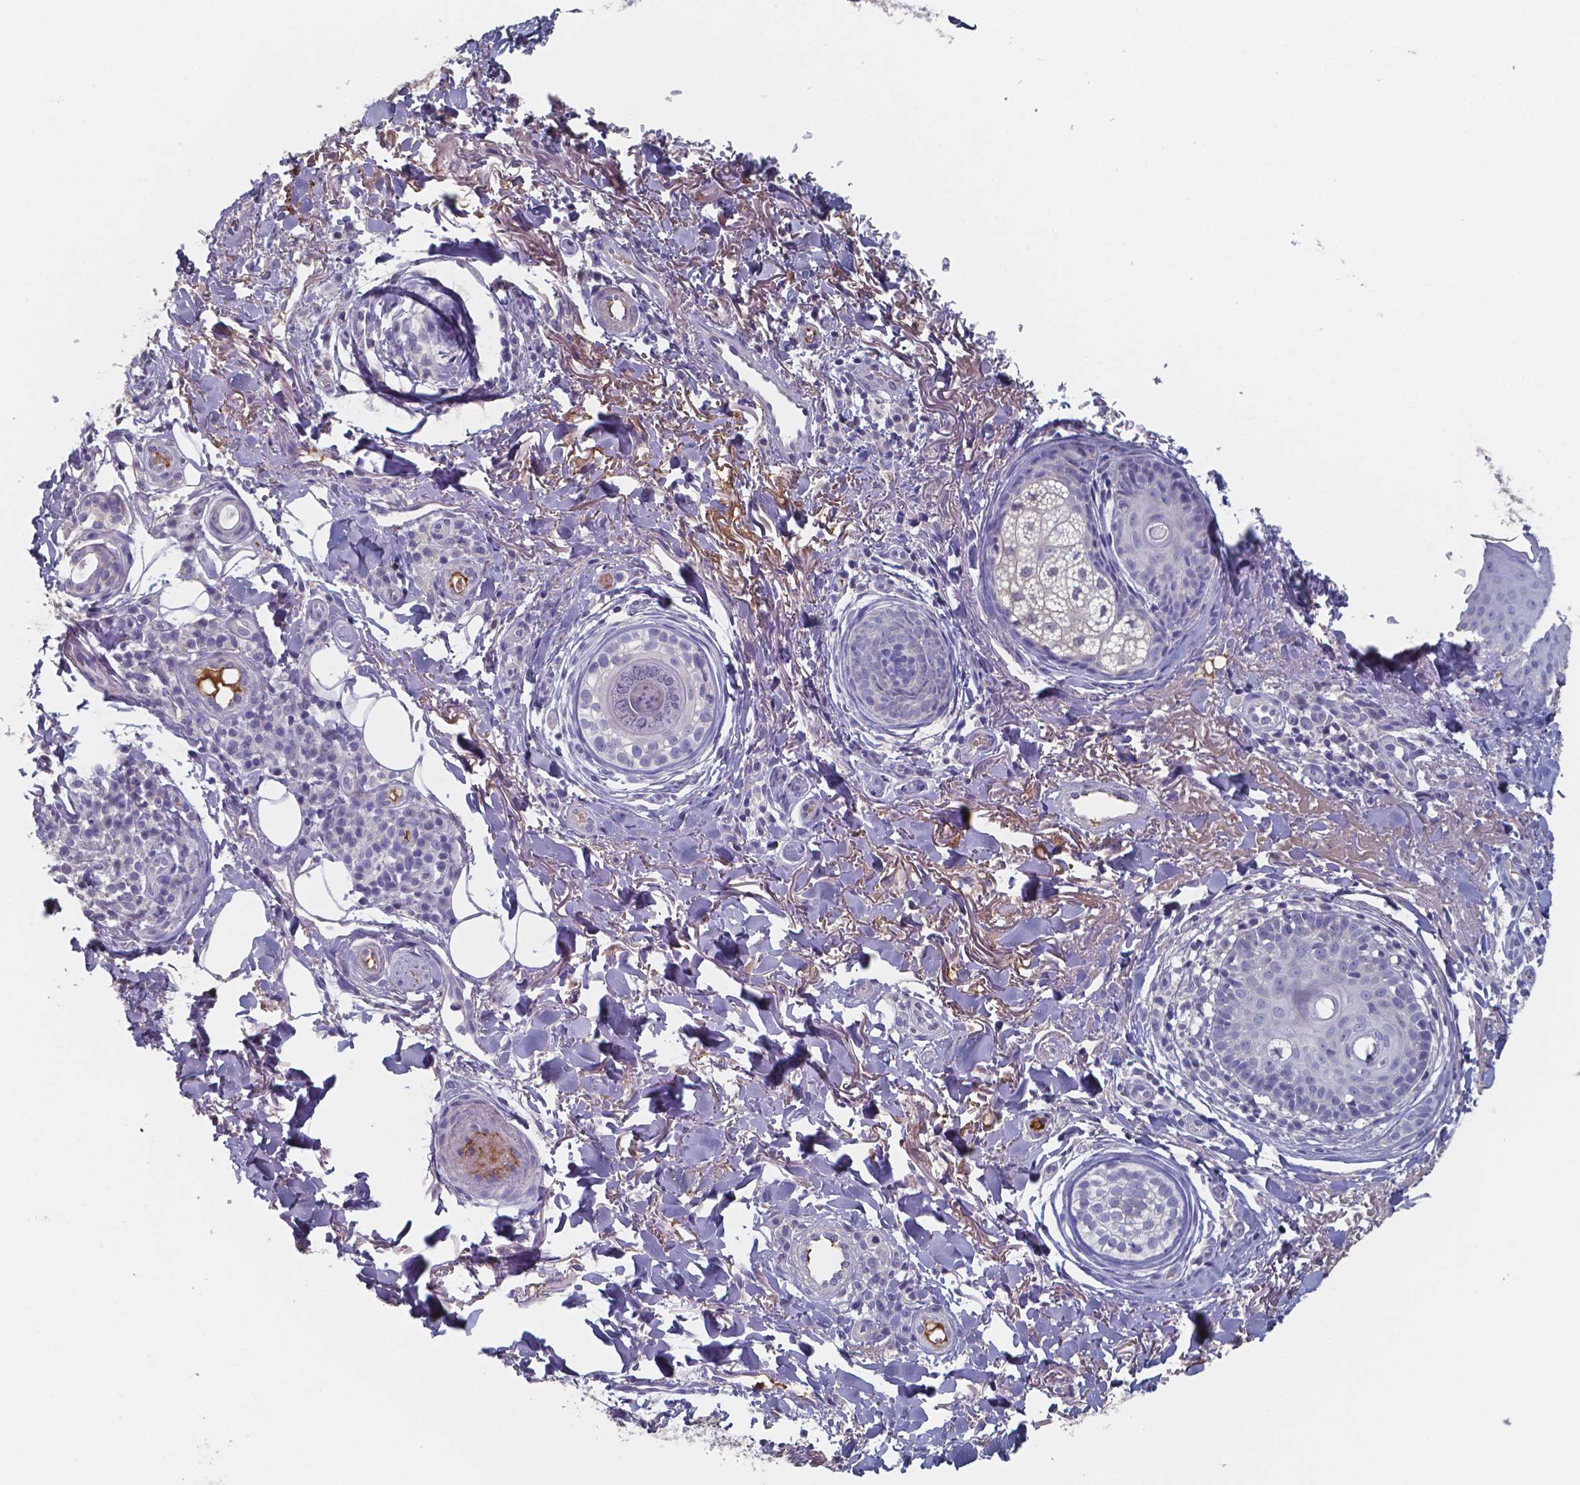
{"staining": {"intensity": "negative", "quantity": "none", "location": "none"}, "tissue": "skin cancer", "cell_type": "Tumor cells", "image_type": "cancer", "snomed": [{"axis": "morphology", "description": "Basal cell carcinoma"}, {"axis": "topography", "description": "Skin"}], "caption": "This histopathology image is of skin cancer stained with immunohistochemistry to label a protein in brown with the nuclei are counter-stained blue. There is no staining in tumor cells. Brightfield microscopy of IHC stained with DAB (3,3'-diaminobenzidine) (brown) and hematoxylin (blue), captured at high magnification.", "gene": "BTBD17", "patient": {"sex": "male", "age": 65}}